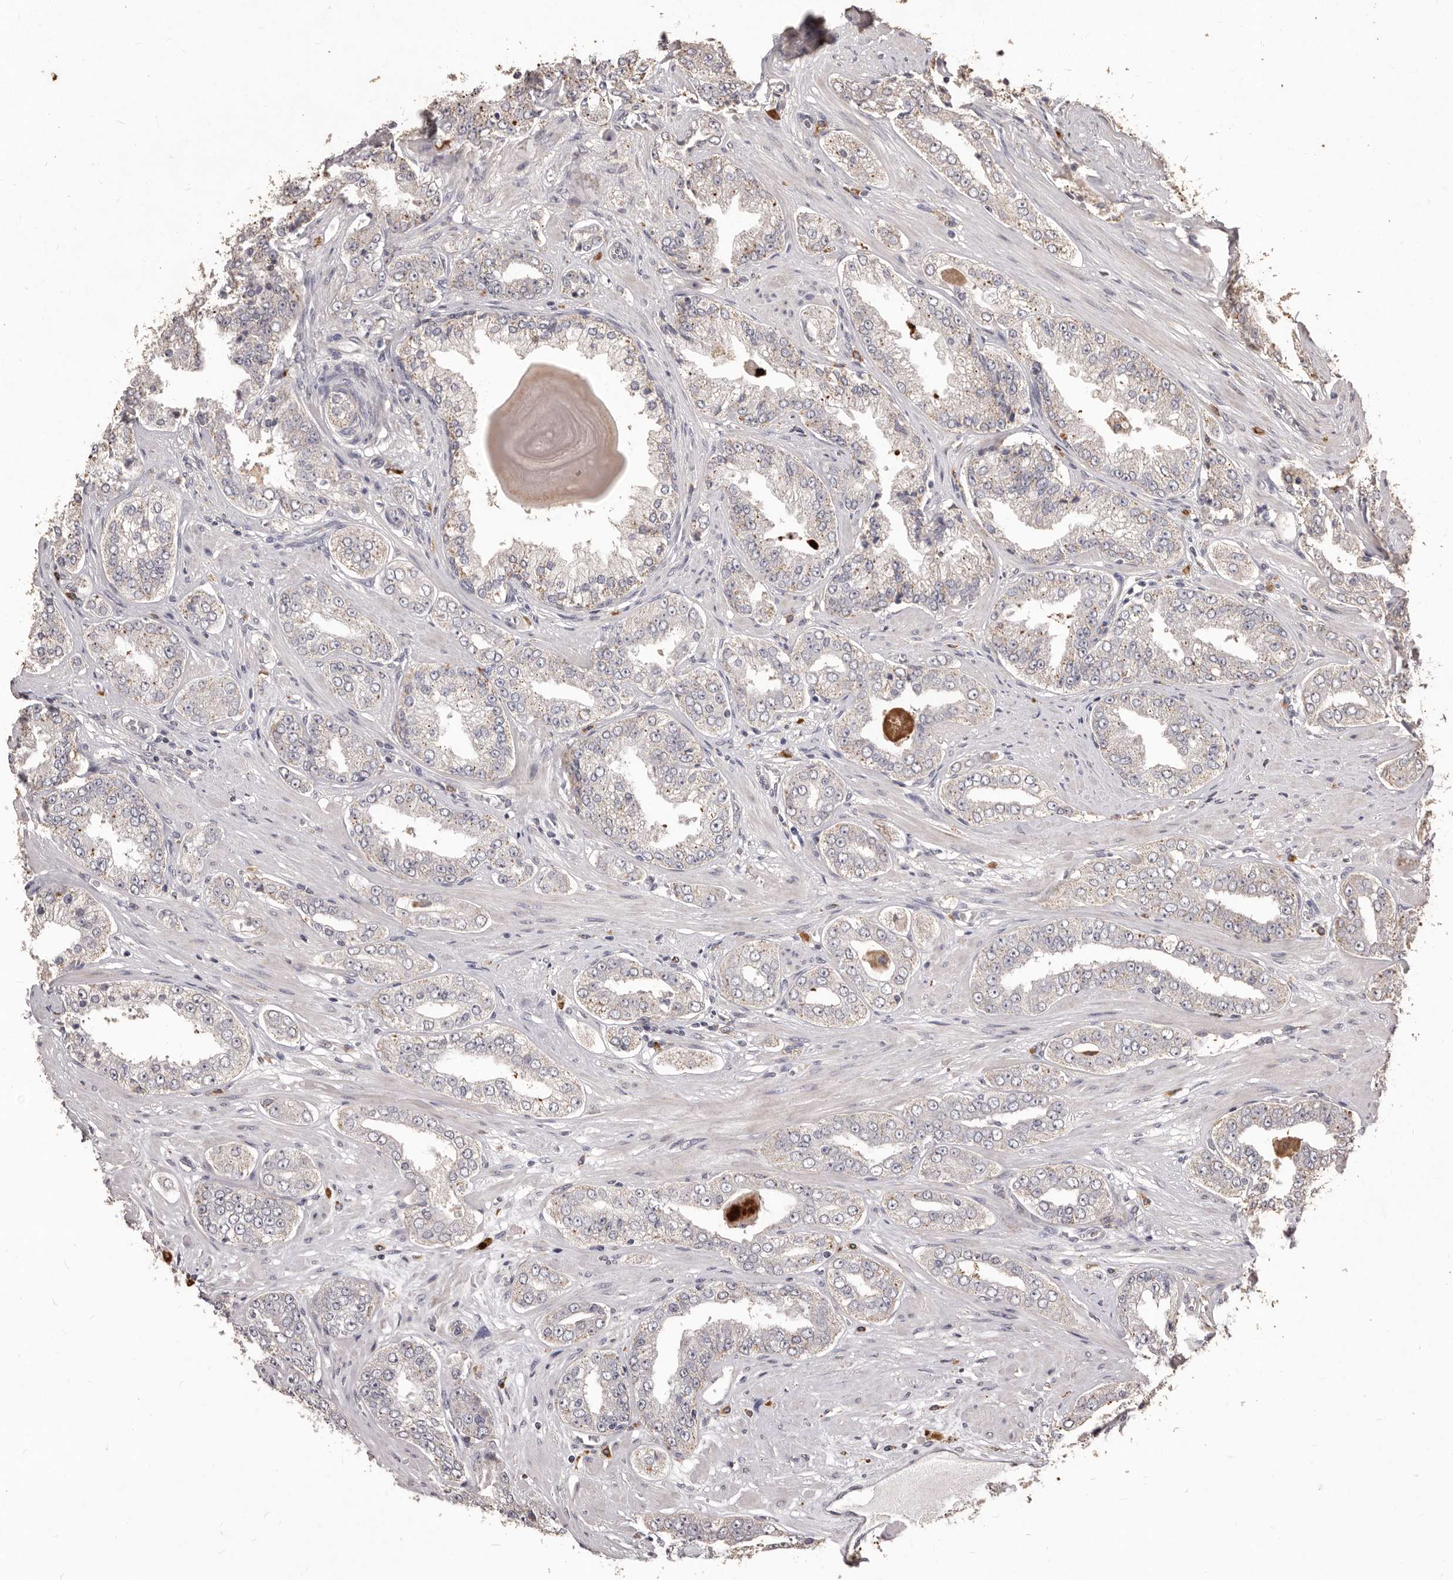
{"staining": {"intensity": "weak", "quantity": "<25%", "location": "cytoplasmic/membranous"}, "tissue": "prostate cancer", "cell_type": "Tumor cells", "image_type": "cancer", "snomed": [{"axis": "morphology", "description": "Adenocarcinoma, High grade"}, {"axis": "topography", "description": "Prostate"}], "caption": "DAB immunohistochemical staining of human prostate cancer (adenocarcinoma (high-grade)) exhibits no significant expression in tumor cells.", "gene": "PRSS27", "patient": {"sex": "male", "age": 71}}